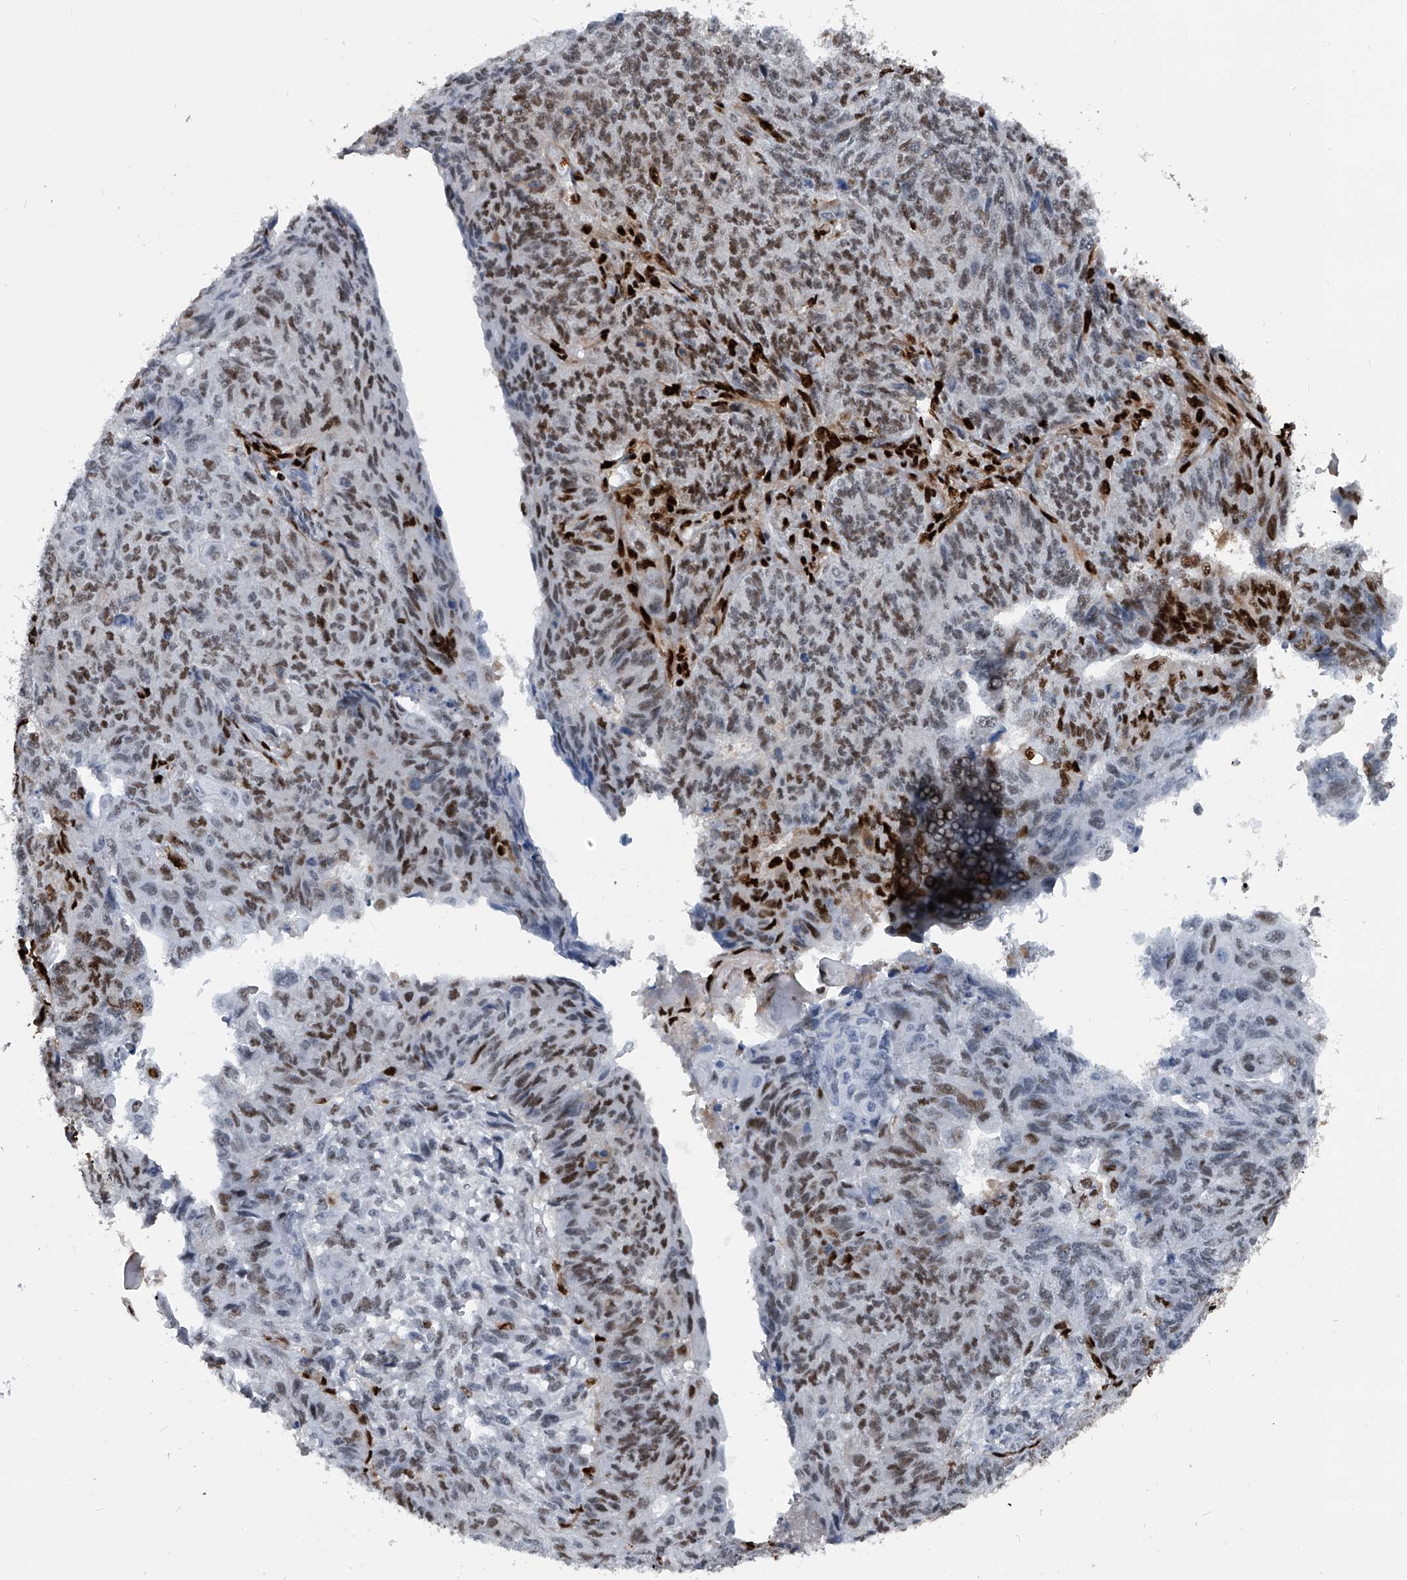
{"staining": {"intensity": "moderate", "quantity": "<25%", "location": "nuclear"}, "tissue": "endometrial cancer", "cell_type": "Tumor cells", "image_type": "cancer", "snomed": [{"axis": "morphology", "description": "Adenocarcinoma, NOS"}, {"axis": "topography", "description": "Endometrium"}], "caption": "Immunohistochemistry histopathology image of neoplastic tissue: endometrial cancer (adenocarcinoma) stained using immunohistochemistry (IHC) exhibits low levels of moderate protein expression localized specifically in the nuclear of tumor cells, appearing as a nuclear brown color.", "gene": "FKBP5", "patient": {"sex": "female", "age": 32}}